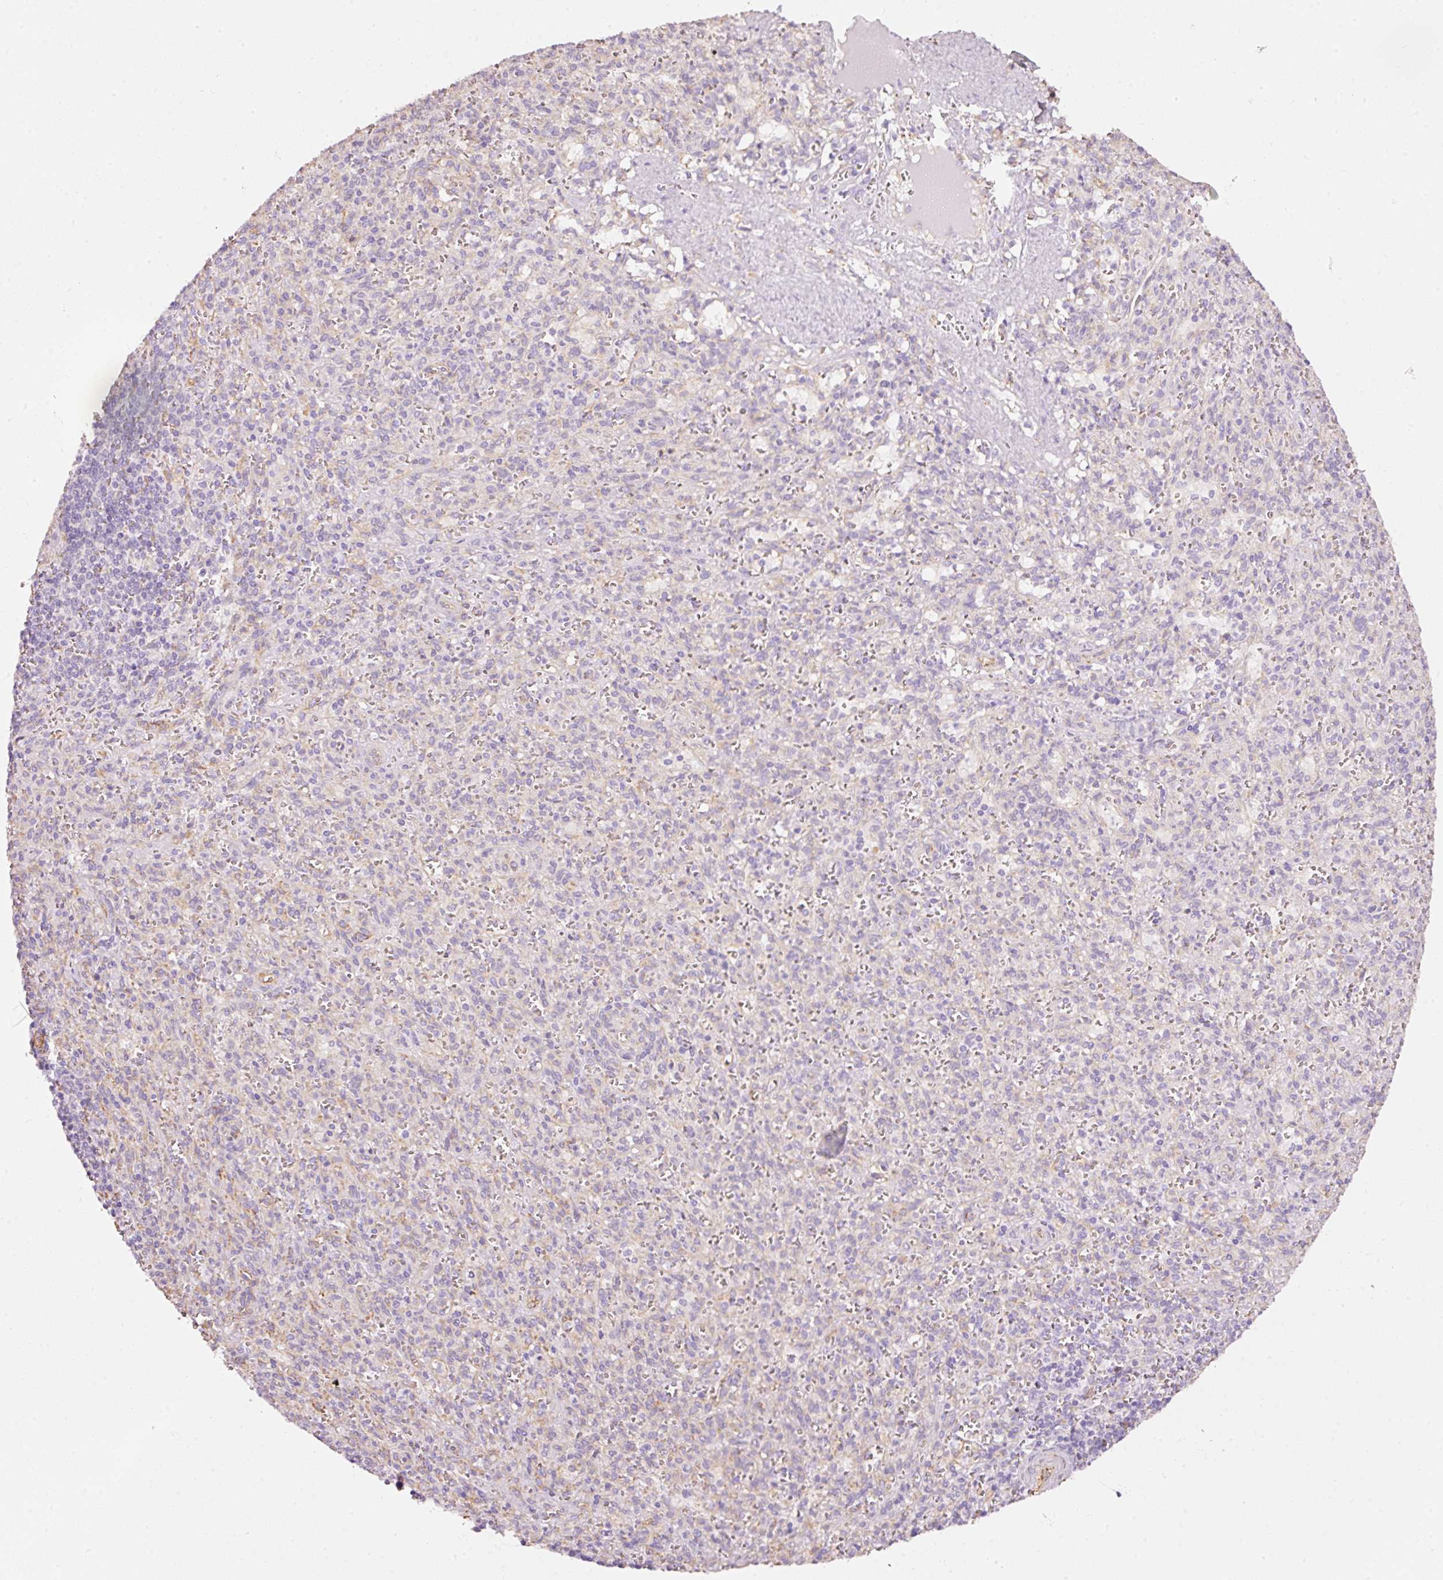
{"staining": {"intensity": "negative", "quantity": "none", "location": "none"}, "tissue": "spleen", "cell_type": "Cells in red pulp", "image_type": "normal", "snomed": [{"axis": "morphology", "description": "Normal tissue, NOS"}, {"axis": "topography", "description": "Spleen"}], "caption": "Immunohistochemistry of benign spleen shows no expression in cells in red pulp. (DAB immunohistochemistry with hematoxylin counter stain).", "gene": "GCG", "patient": {"sex": "female", "age": 26}}